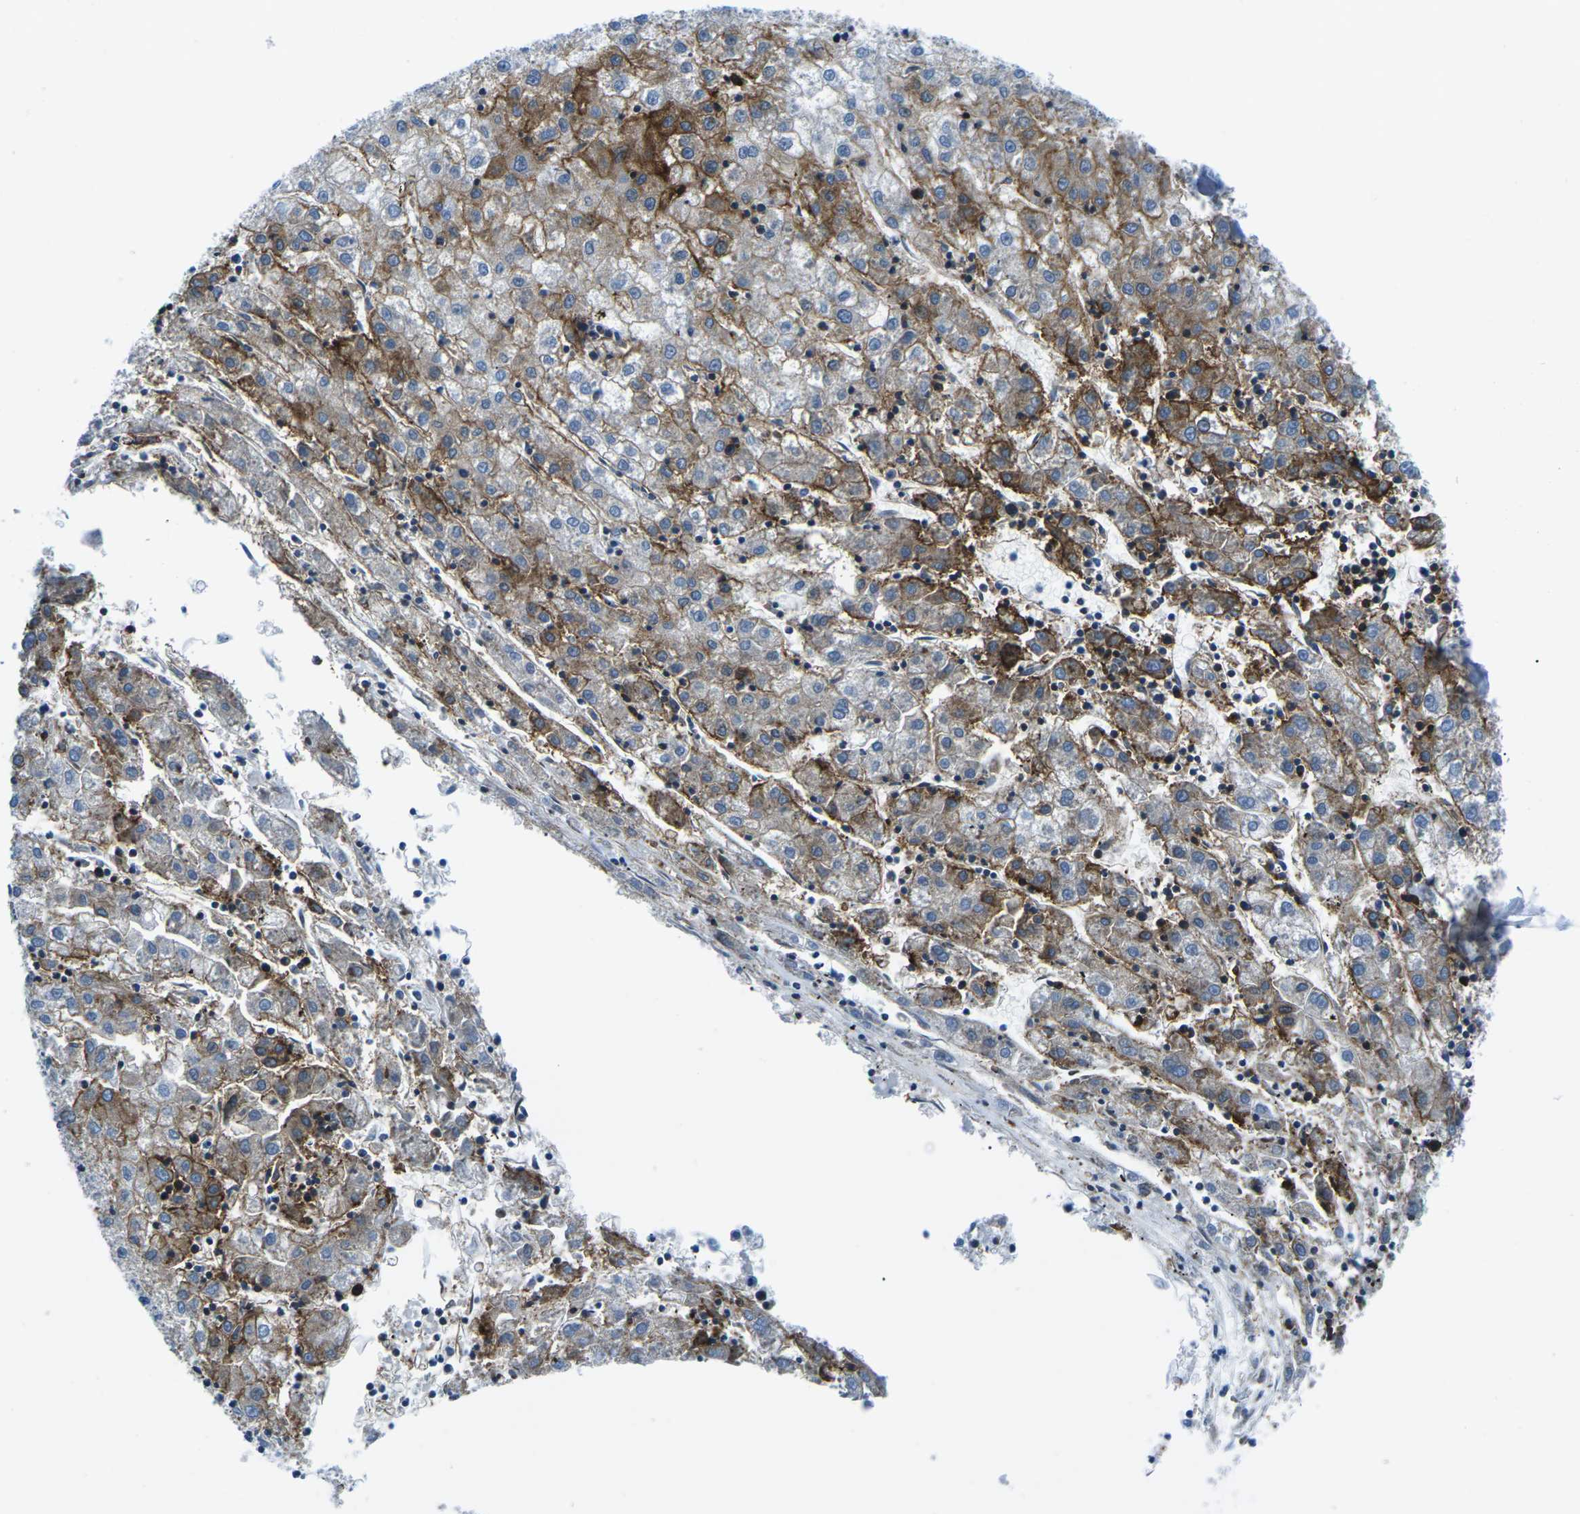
{"staining": {"intensity": "strong", "quantity": ">75%", "location": "cytoplasmic/membranous"}, "tissue": "liver cancer", "cell_type": "Tumor cells", "image_type": "cancer", "snomed": [{"axis": "morphology", "description": "Carcinoma, Hepatocellular, NOS"}, {"axis": "topography", "description": "Liver"}], "caption": "Immunohistochemistry image of neoplastic tissue: hepatocellular carcinoma (liver) stained using immunohistochemistry reveals high levels of strong protein expression localized specifically in the cytoplasmic/membranous of tumor cells, appearing as a cytoplasmic/membranous brown color.", "gene": "SOCS4", "patient": {"sex": "male", "age": 72}}